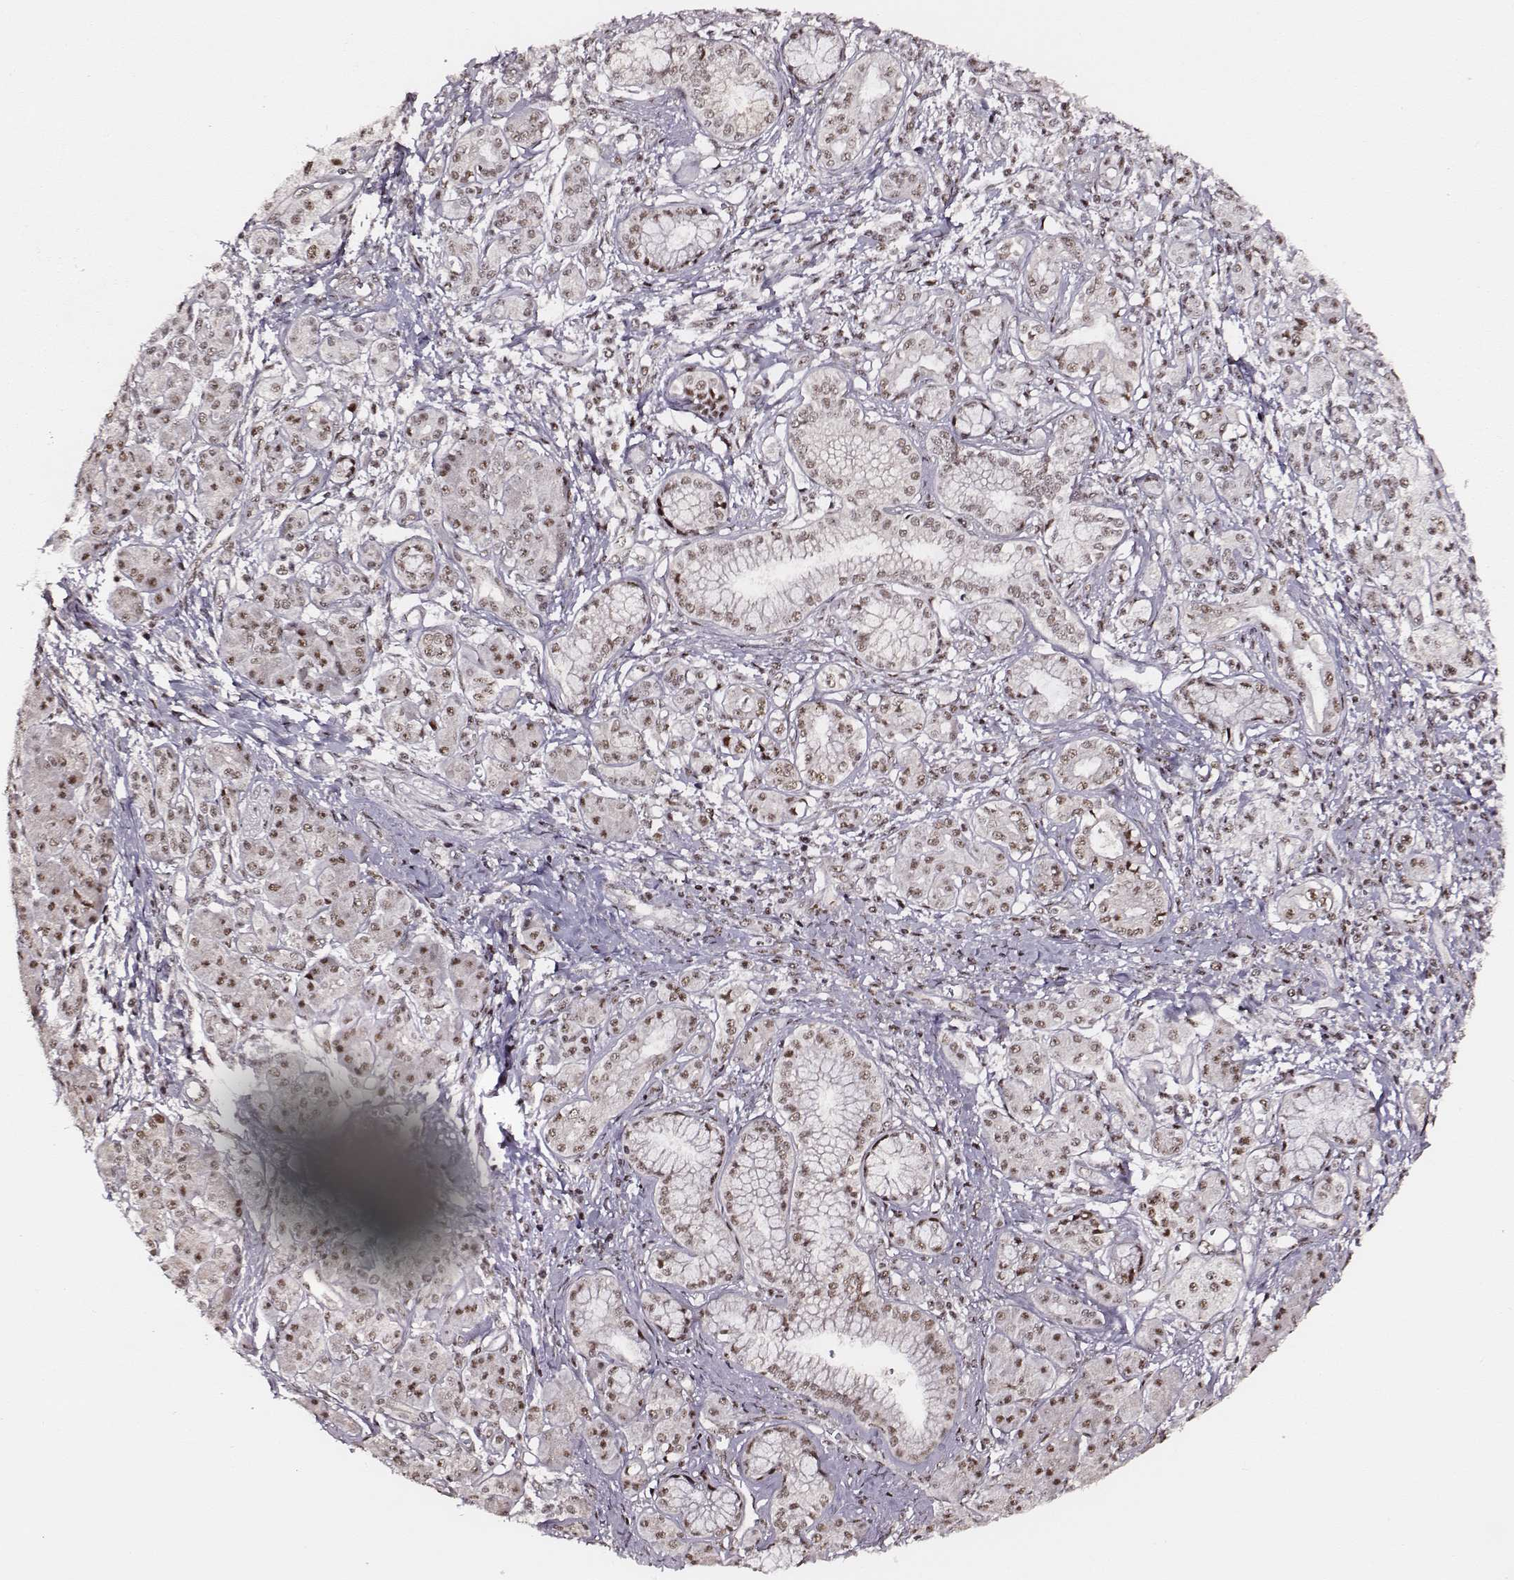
{"staining": {"intensity": "moderate", "quantity": ">75%", "location": "nuclear"}, "tissue": "pancreatic cancer", "cell_type": "Tumor cells", "image_type": "cancer", "snomed": [{"axis": "morphology", "description": "Adenocarcinoma, NOS"}, {"axis": "topography", "description": "Pancreas"}], "caption": "The image shows immunohistochemical staining of pancreatic cancer (adenocarcinoma). There is moderate nuclear staining is present in approximately >75% of tumor cells. Nuclei are stained in blue.", "gene": "PPARA", "patient": {"sex": "male", "age": 70}}